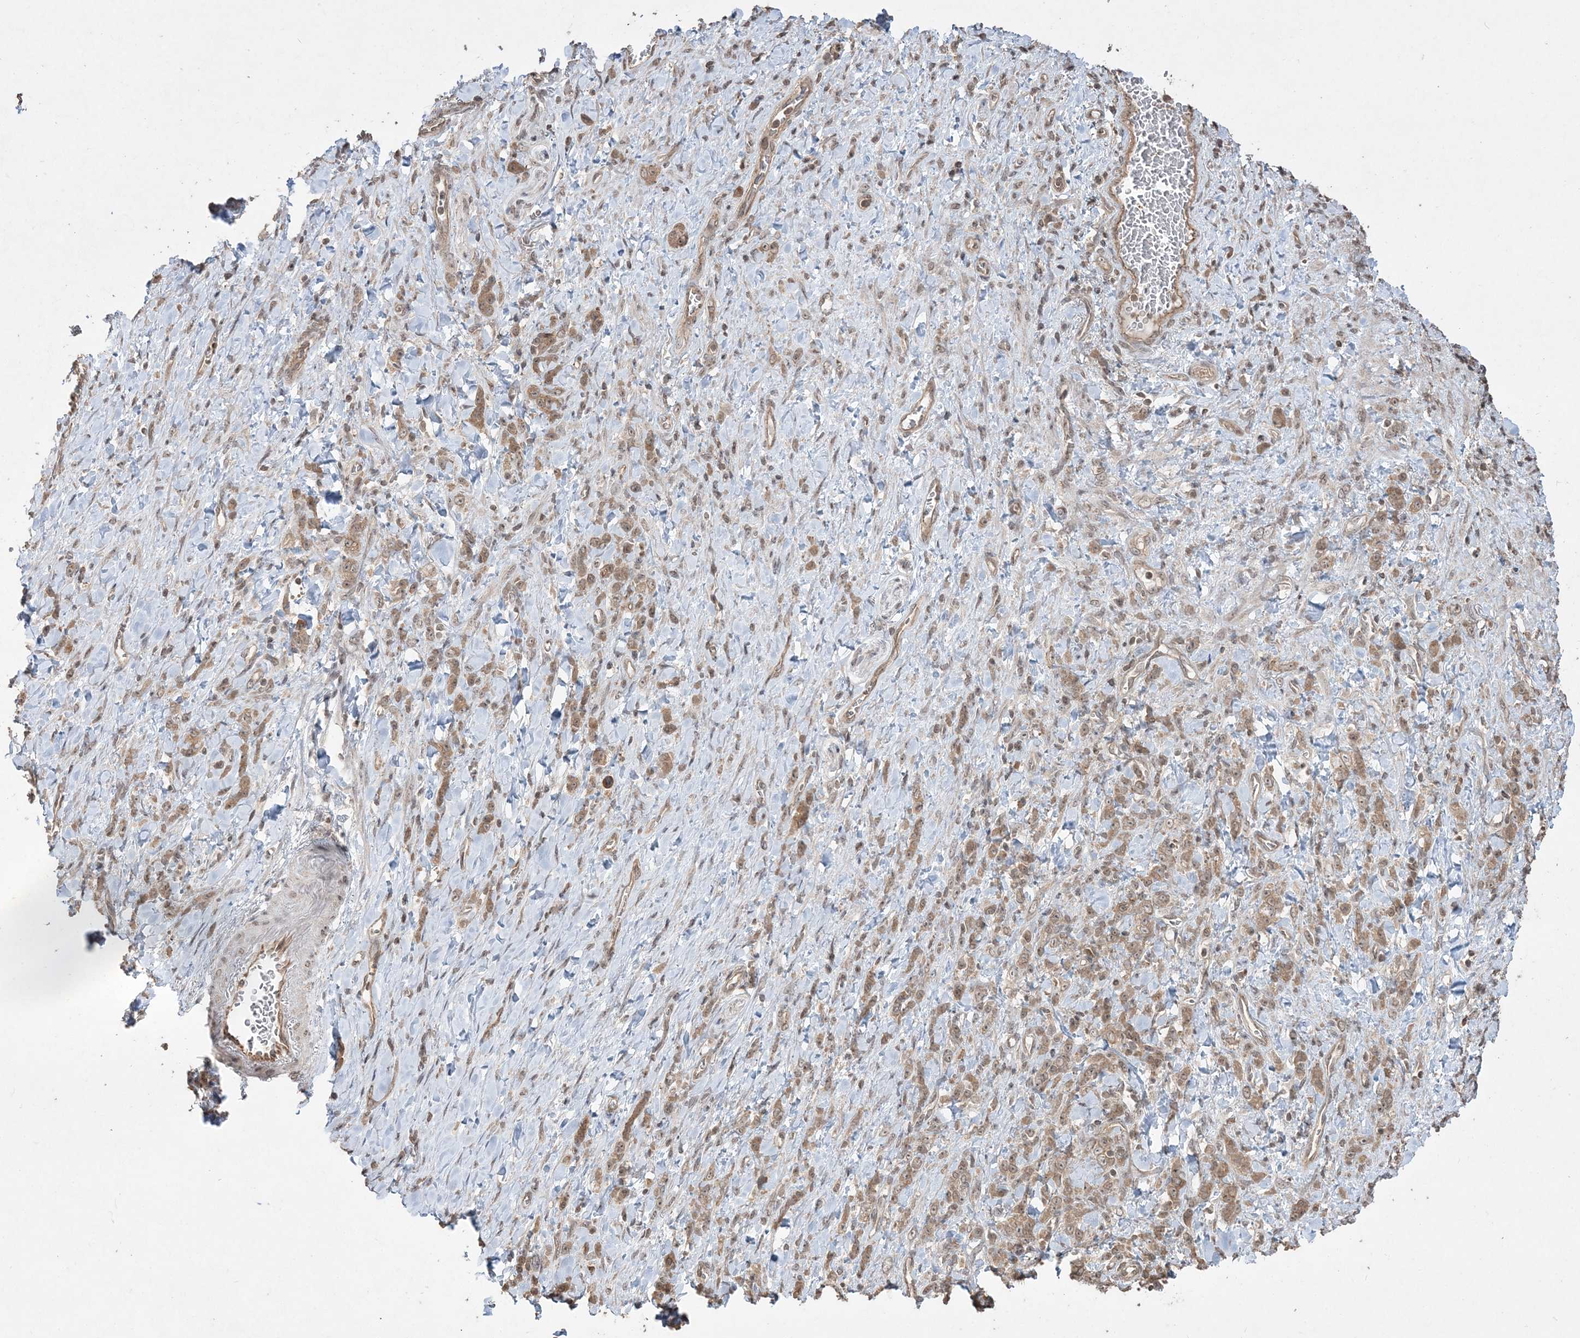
{"staining": {"intensity": "weak", "quantity": ">75%", "location": "cytoplasmic/membranous"}, "tissue": "stomach cancer", "cell_type": "Tumor cells", "image_type": "cancer", "snomed": [{"axis": "morphology", "description": "Normal tissue, NOS"}, {"axis": "morphology", "description": "Adenocarcinoma, NOS"}, {"axis": "topography", "description": "Stomach"}], "caption": "Protein positivity by immunohistochemistry shows weak cytoplasmic/membranous expression in approximately >75% of tumor cells in adenocarcinoma (stomach). Nuclei are stained in blue.", "gene": "EHHADH", "patient": {"sex": "male", "age": 82}}